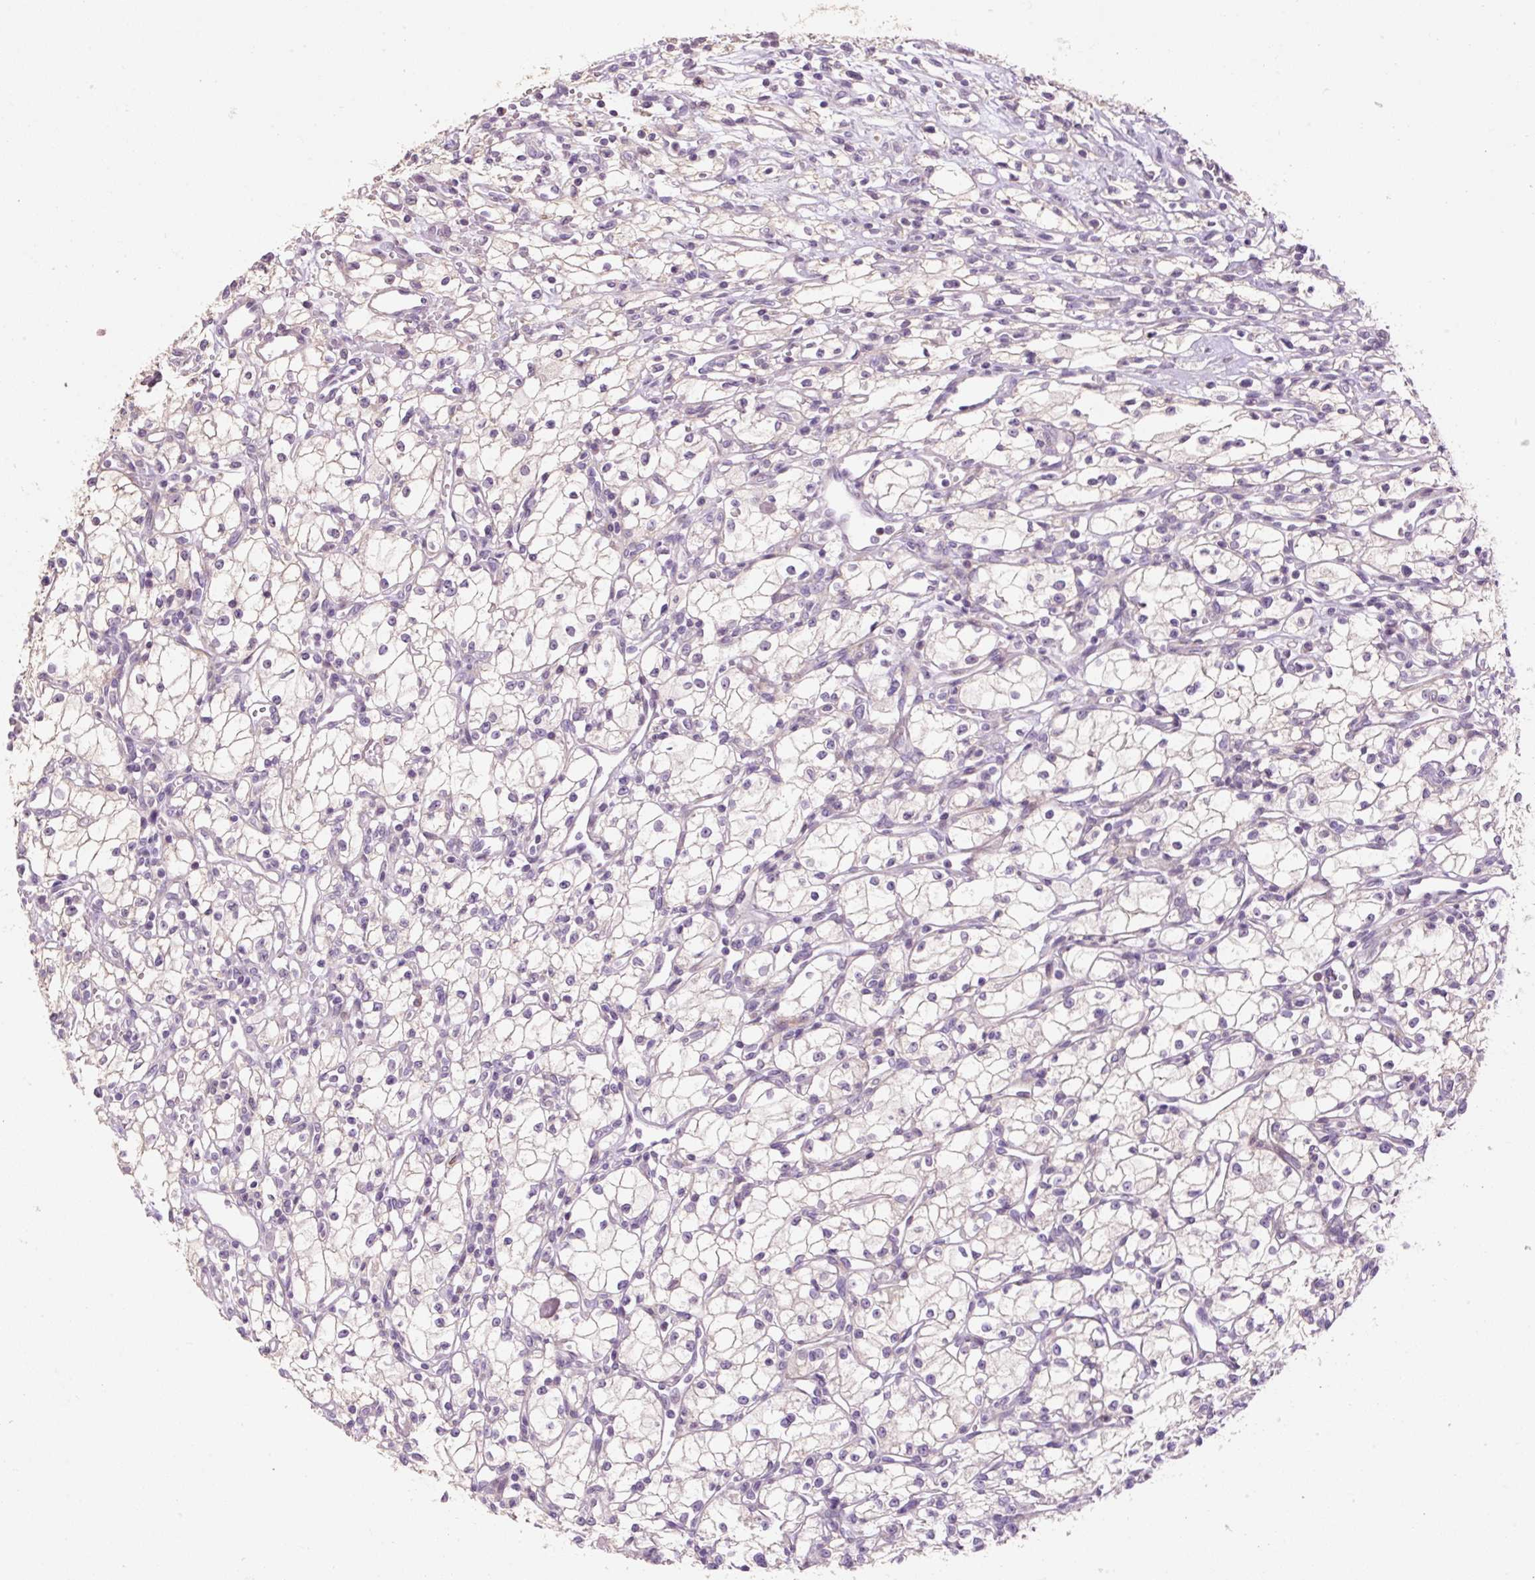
{"staining": {"intensity": "weak", "quantity": "25%-75%", "location": "cytoplasmic/membranous"}, "tissue": "renal cancer", "cell_type": "Tumor cells", "image_type": "cancer", "snomed": [{"axis": "morphology", "description": "Adenocarcinoma, NOS"}, {"axis": "topography", "description": "Kidney"}], "caption": "Protein expression analysis of human adenocarcinoma (renal) reveals weak cytoplasmic/membranous positivity in about 25%-75% of tumor cells.", "gene": "HAX1", "patient": {"sex": "male", "age": 59}}